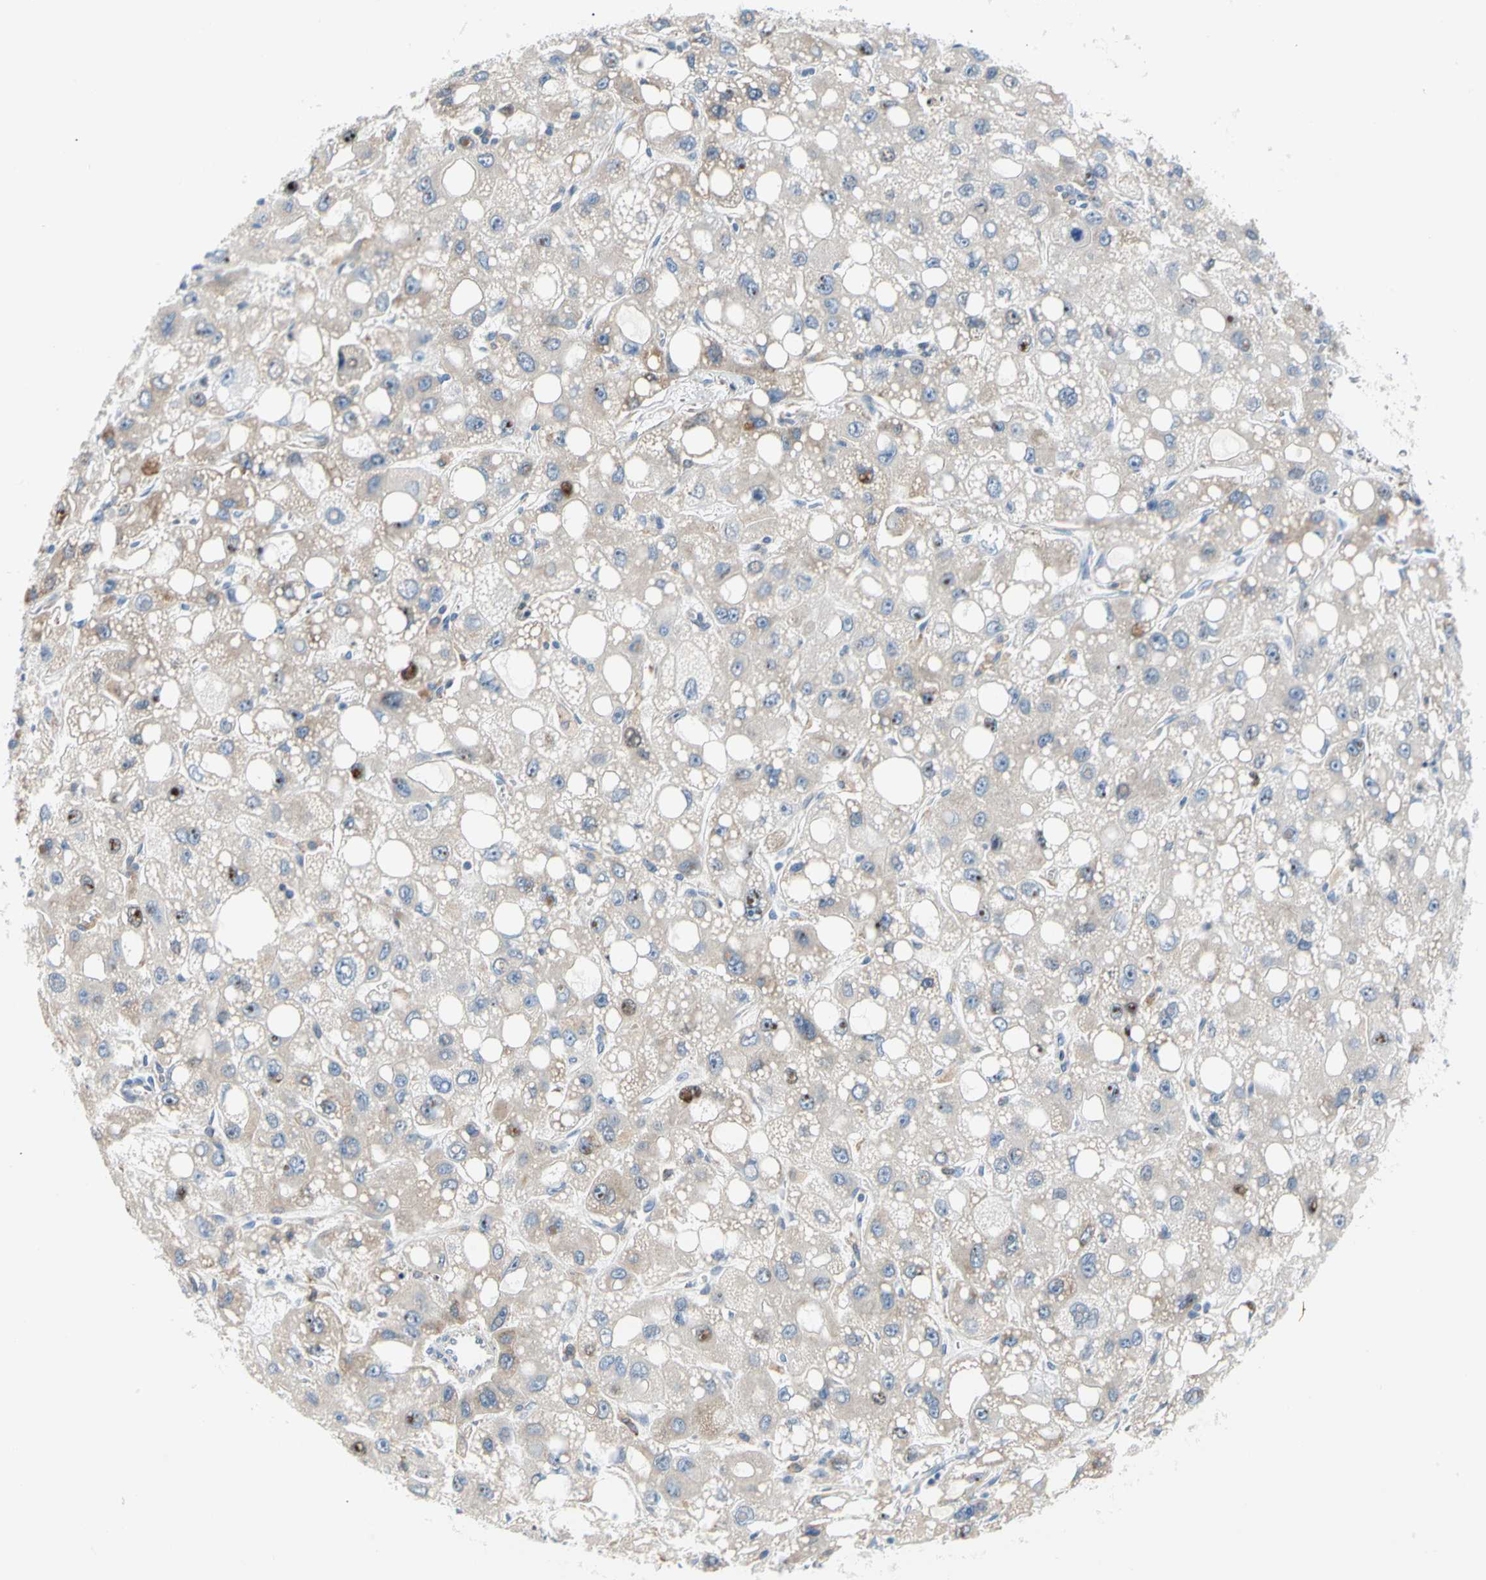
{"staining": {"intensity": "negative", "quantity": "none", "location": "none"}, "tissue": "liver cancer", "cell_type": "Tumor cells", "image_type": "cancer", "snomed": [{"axis": "morphology", "description": "Carcinoma, Hepatocellular, NOS"}, {"axis": "topography", "description": "Liver"}], "caption": "Immunohistochemistry (IHC) micrograph of neoplastic tissue: human hepatocellular carcinoma (liver) stained with DAB (3,3'-diaminobenzidine) reveals no significant protein expression in tumor cells. (Brightfield microscopy of DAB (3,3'-diaminobenzidine) immunohistochemistry (IHC) at high magnification).", "gene": "STXBP1", "patient": {"sex": "male", "age": 55}}